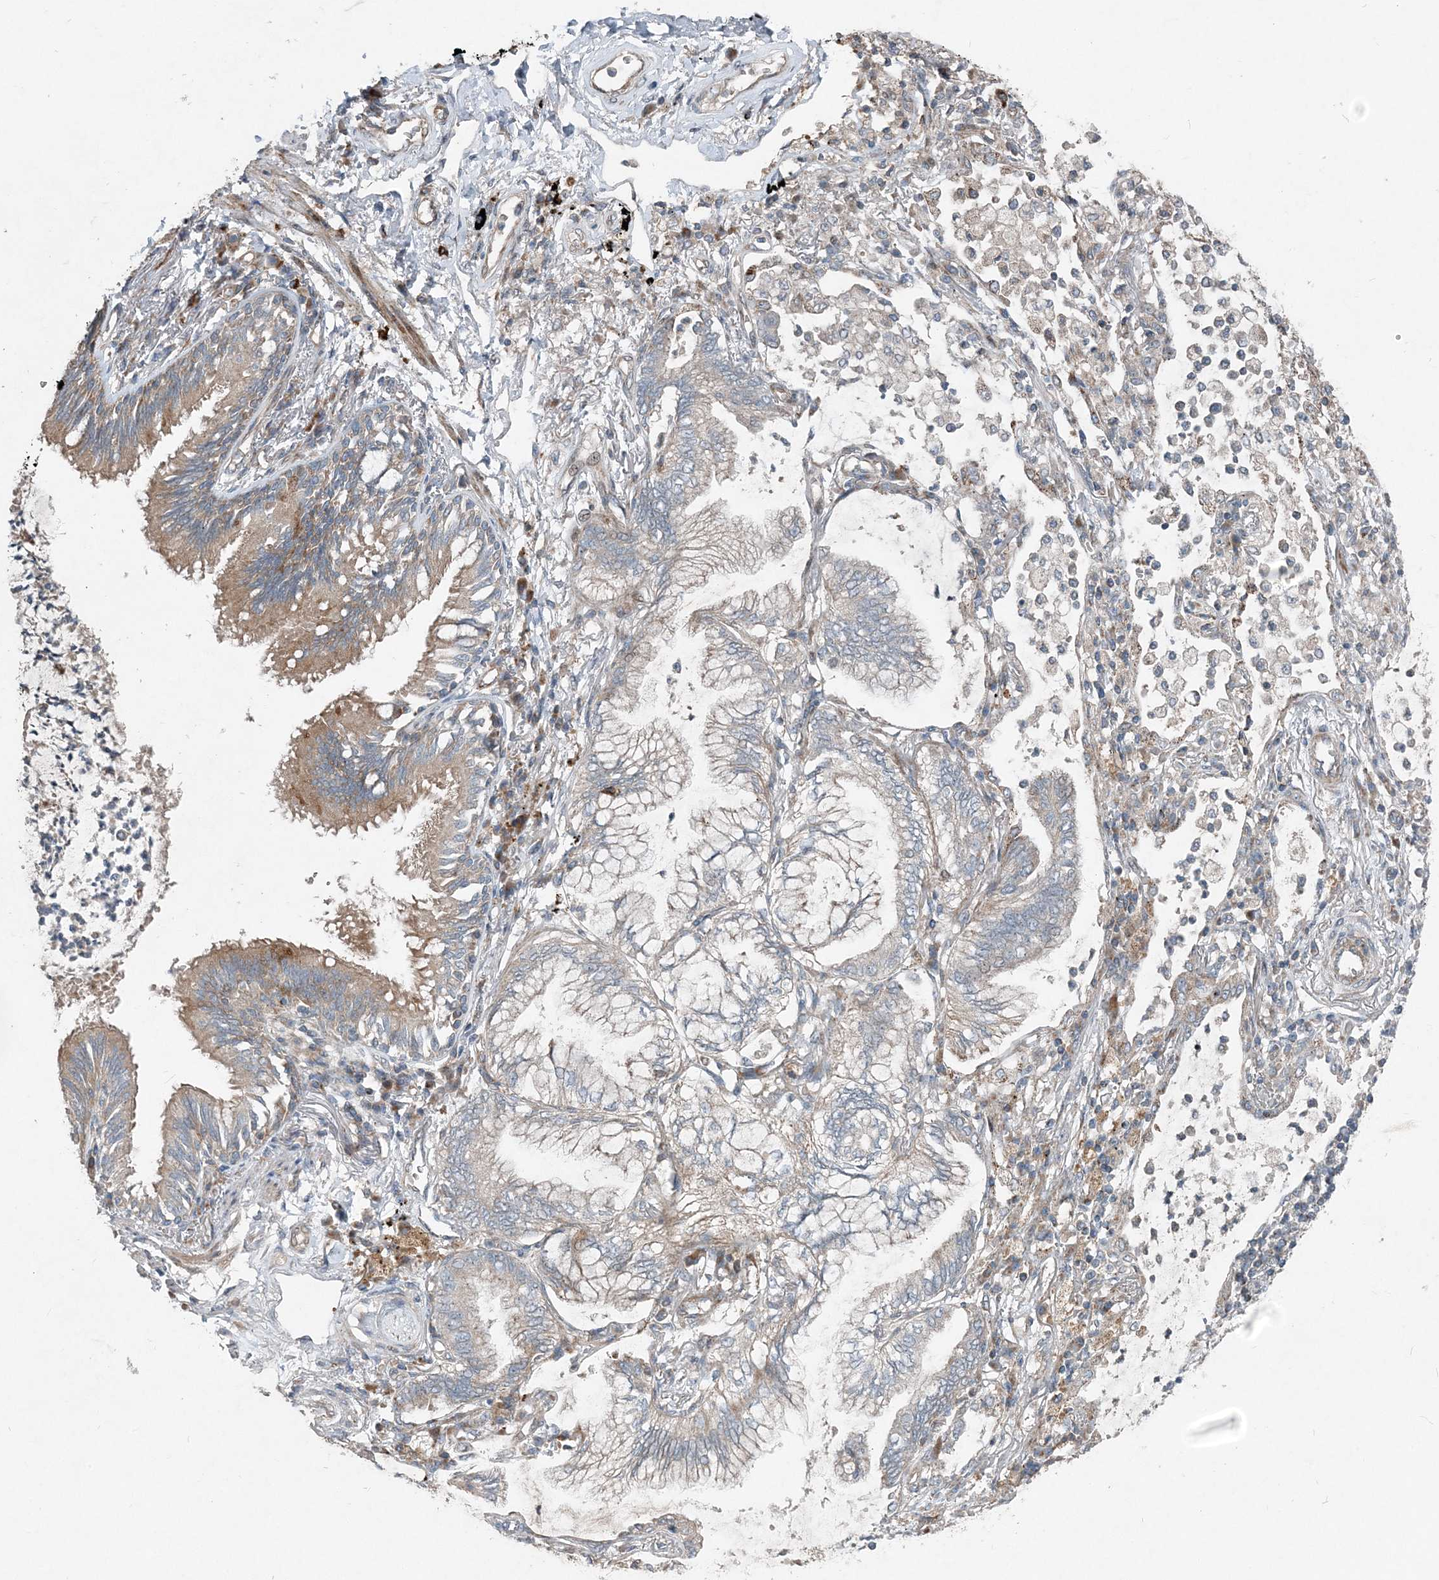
{"staining": {"intensity": "negative", "quantity": "none", "location": "none"}, "tissue": "lung cancer", "cell_type": "Tumor cells", "image_type": "cancer", "snomed": [{"axis": "morphology", "description": "Adenocarcinoma, NOS"}, {"axis": "topography", "description": "Lung"}], "caption": "This is a image of IHC staining of lung cancer, which shows no expression in tumor cells.", "gene": "INTU", "patient": {"sex": "female", "age": 70}}